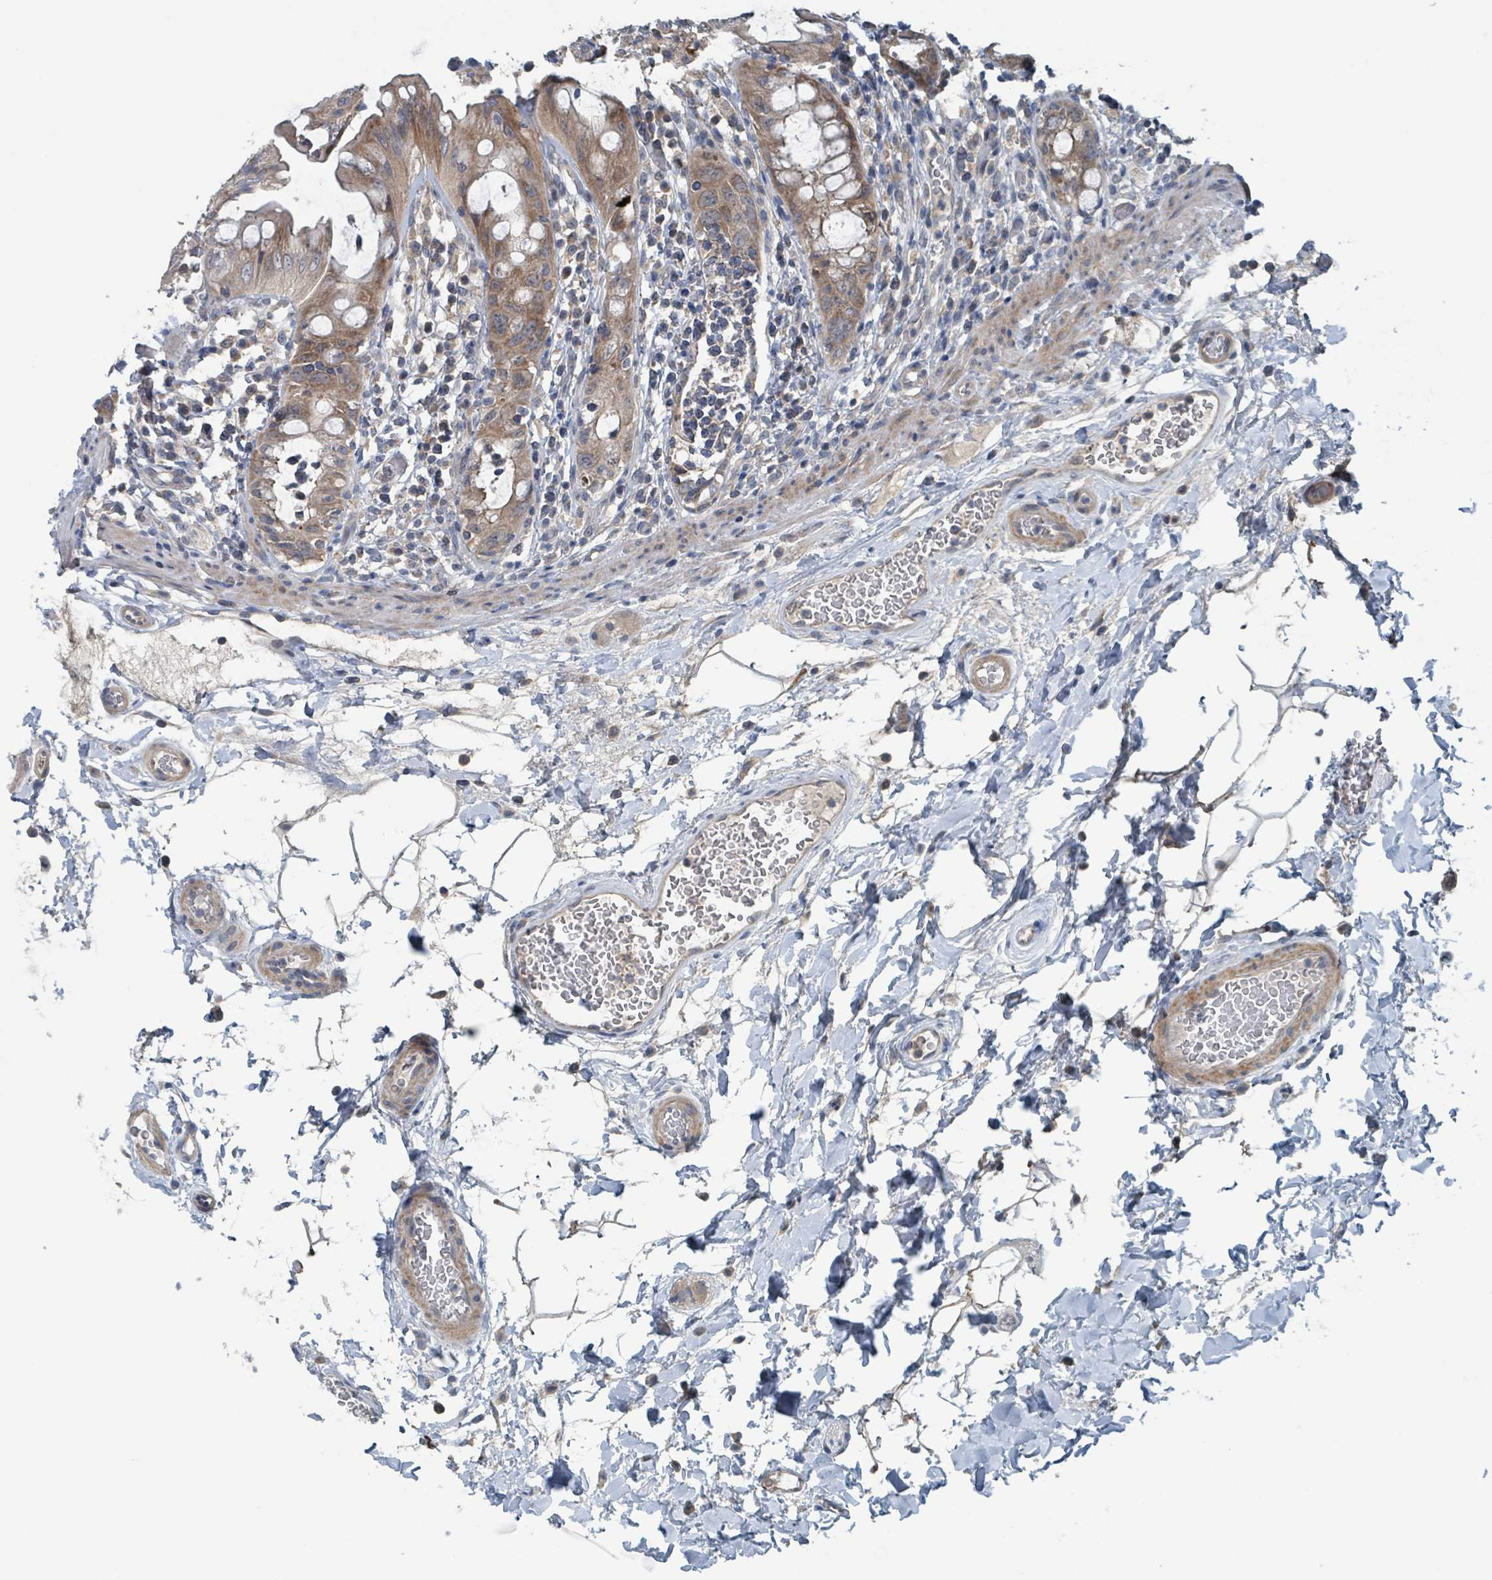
{"staining": {"intensity": "moderate", "quantity": ">75%", "location": "cytoplasmic/membranous"}, "tissue": "rectum", "cell_type": "Glandular cells", "image_type": "normal", "snomed": [{"axis": "morphology", "description": "Normal tissue, NOS"}, {"axis": "topography", "description": "Rectum"}], "caption": "A photomicrograph of rectum stained for a protein demonstrates moderate cytoplasmic/membranous brown staining in glandular cells. (DAB (3,3'-diaminobenzidine) = brown stain, brightfield microscopy at high magnification).", "gene": "ACBD4", "patient": {"sex": "female", "age": 57}}